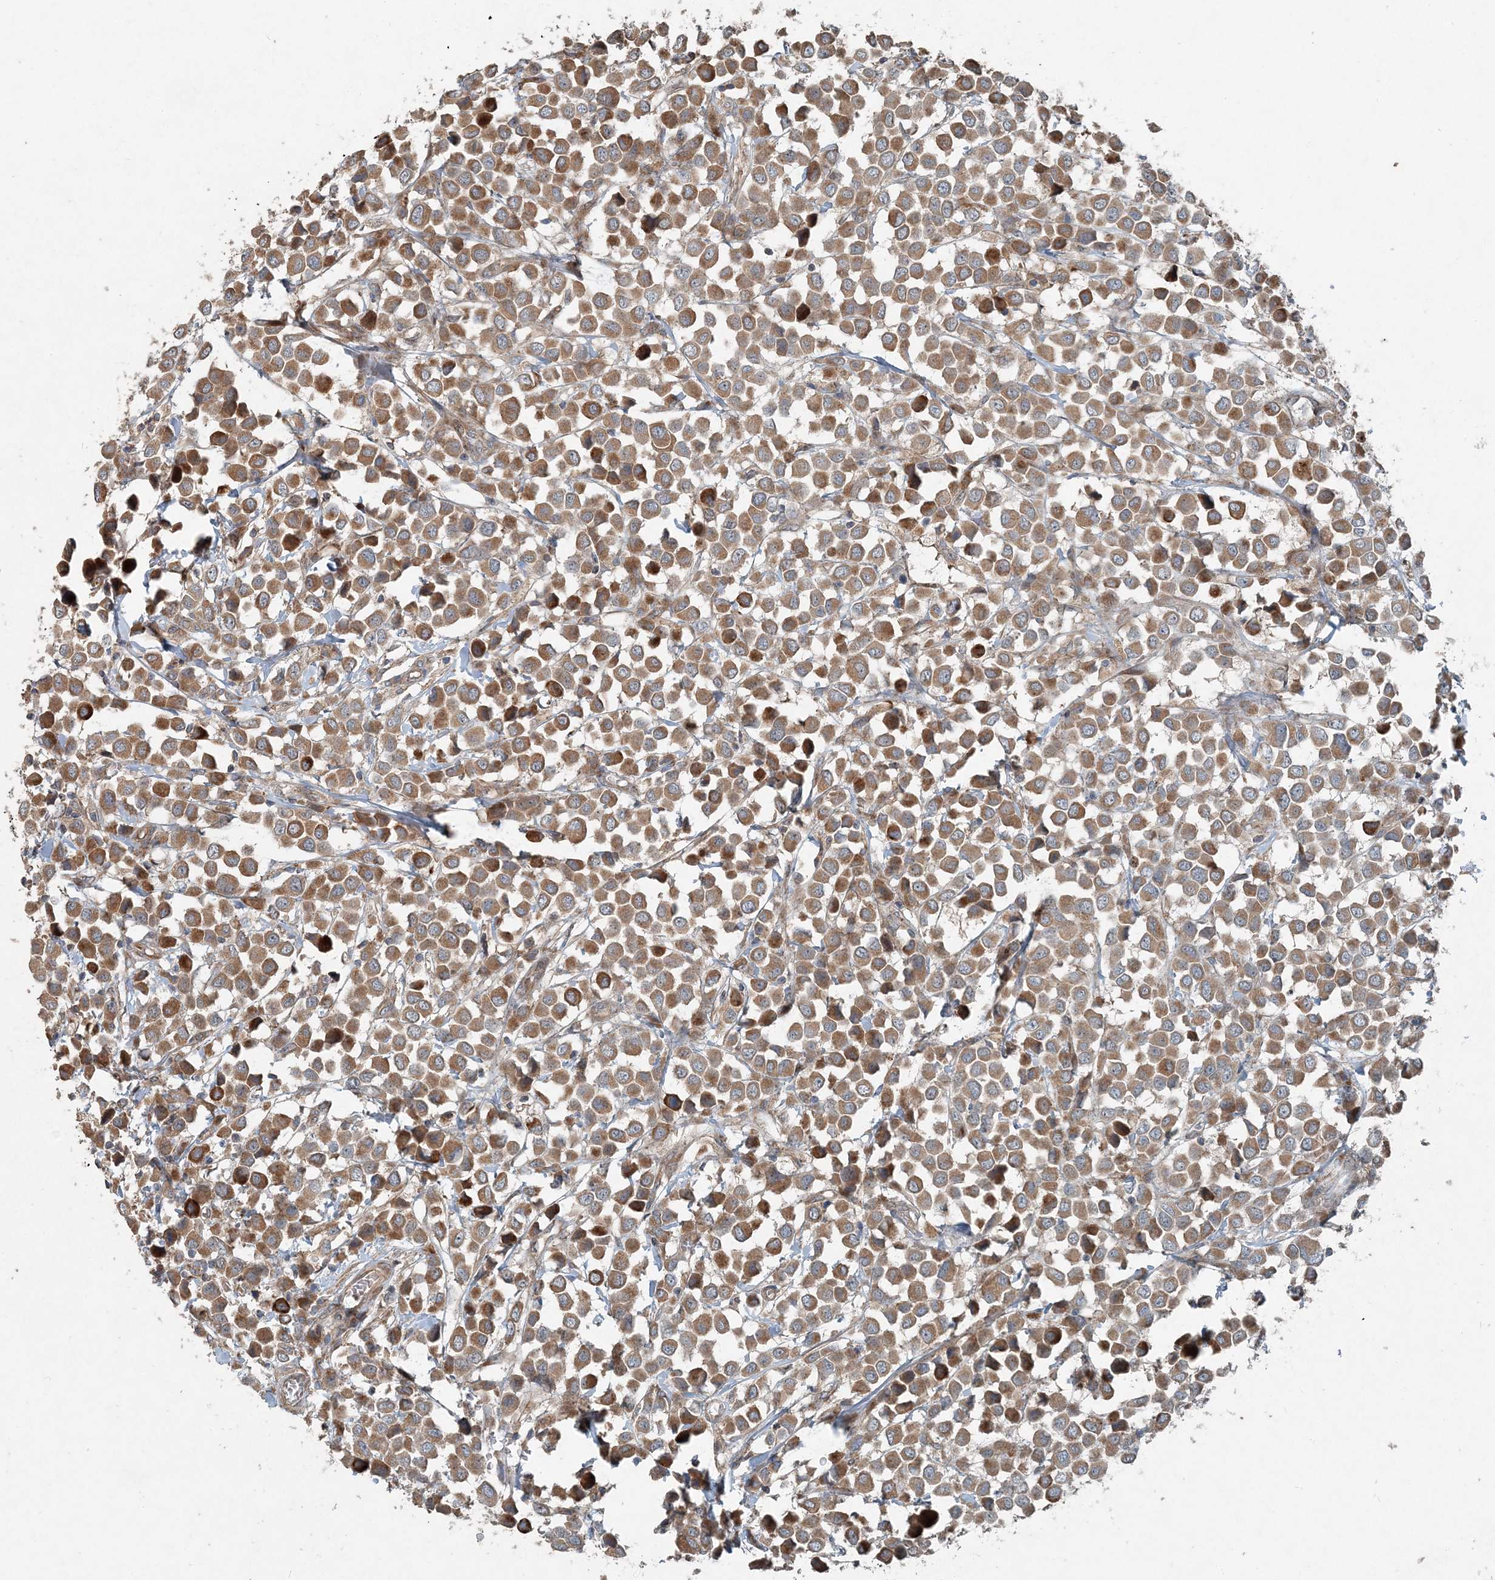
{"staining": {"intensity": "moderate", "quantity": ">75%", "location": "cytoplasmic/membranous"}, "tissue": "breast cancer", "cell_type": "Tumor cells", "image_type": "cancer", "snomed": [{"axis": "morphology", "description": "Duct carcinoma"}, {"axis": "topography", "description": "Breast"}], "caption": "An IHC histopathology image of neoplastic tissue is shown. Protein staining in brown labels moderate cytoplasmic/membranous positivity in intraductal carcinoma (breast) within tumor cells.", "gene": "INTU", "patient": {"sex": "female", "age": 61}}